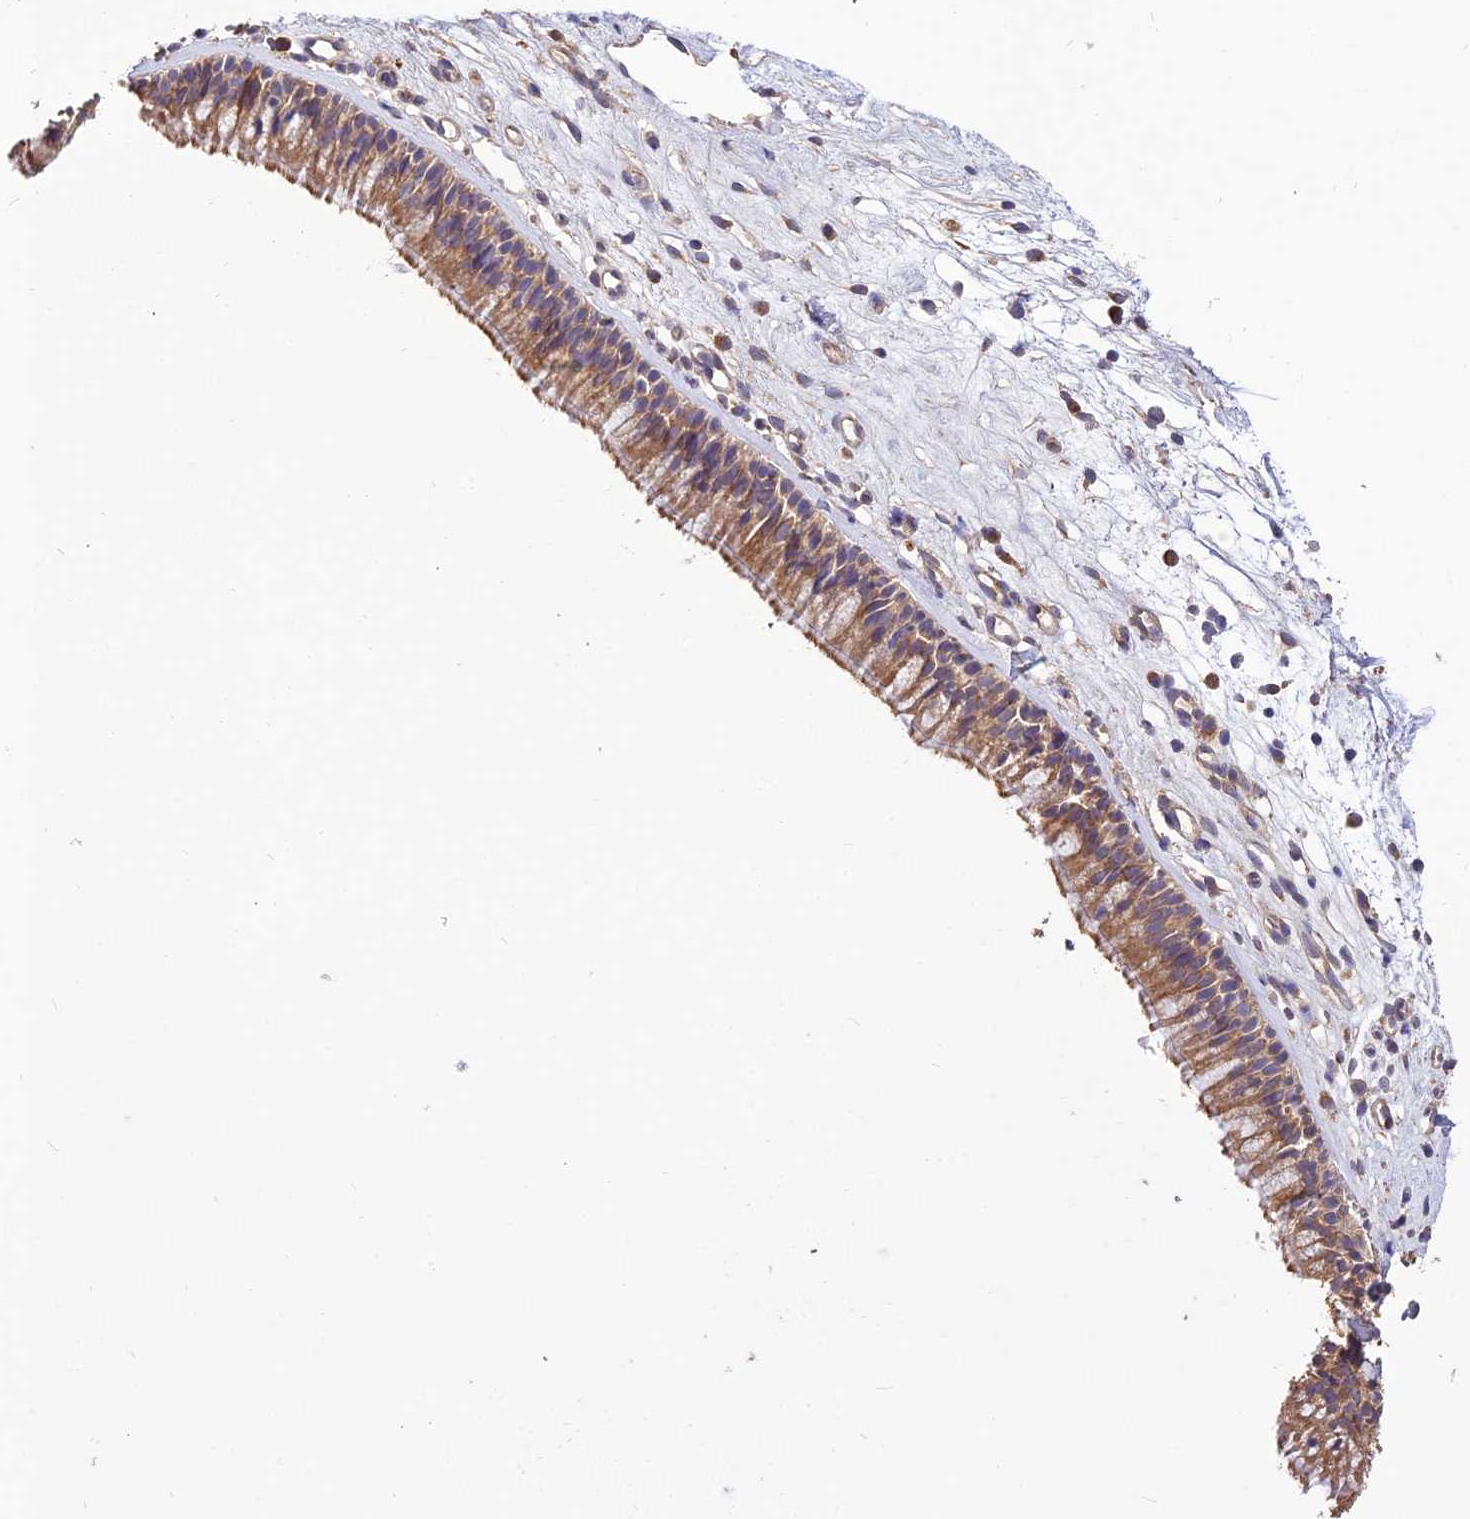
{"staining": {"intensity": "moderate", "quantity": ">75%", "location": "cytoplasmic/membranous"}, "tissue": "nasopharynx", "cell_type": "Respiratory epithelial cells", "image_type": "normal", "snomed": [{"axis": "morphology", "description": "Normal tissue, NOS"}, {"axis": "morphology", "description": "Inflammation, NOS"}, {"axis": "morphology", "description": "Malignant melanoma, Metastatic site"}, {"axis": "topography", "description": "Nasopharynx"}], "caption": "Immunohistochemistry photomicrograph of normal human nasopharynx stained for a protein (brown), which demonstrates medium levels of moderate cytoplasmic/membranous expression in approximately >75% of respiratory epithelial cells.", "gene": "SDHD", "patient": {"sex": "male", "age": 70}}